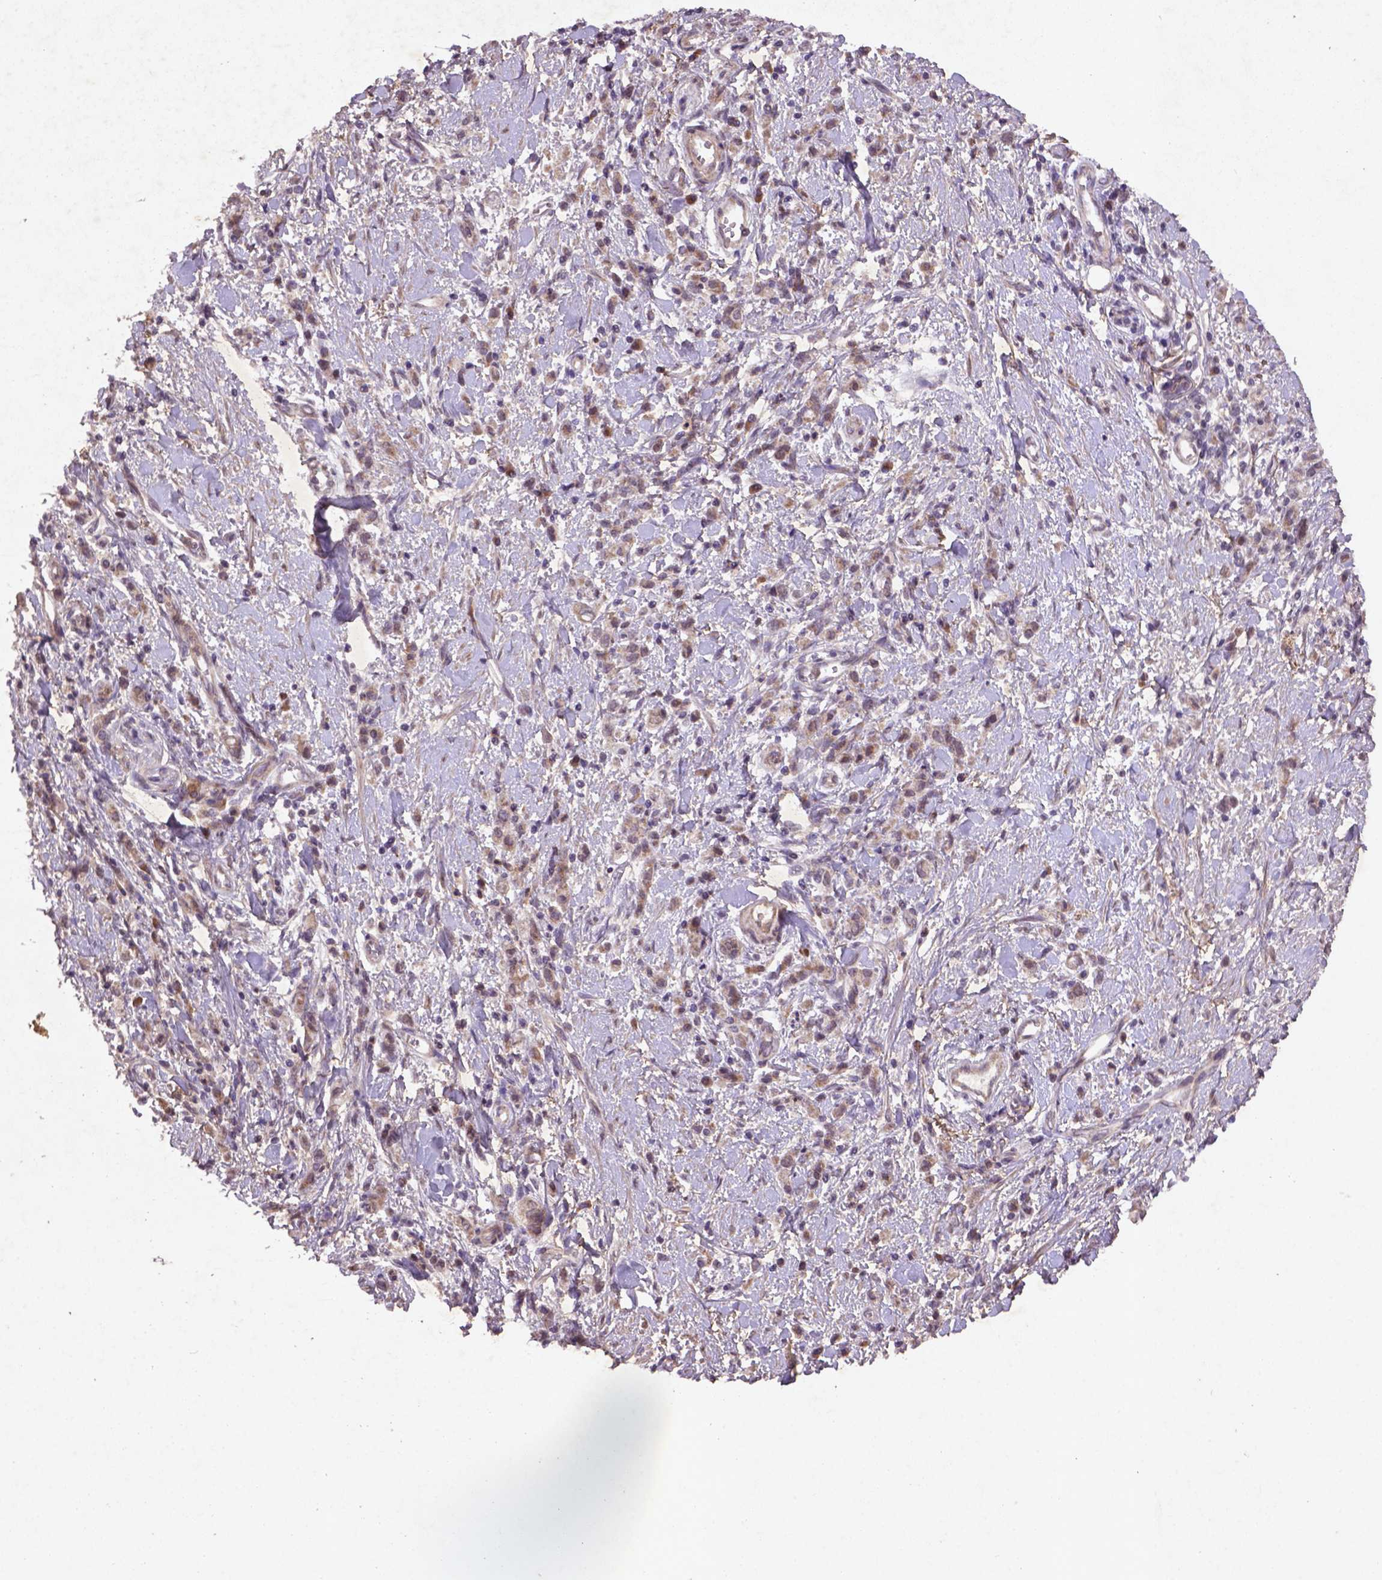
{"staining": {"intensity": "weak", "quantity": "25%-75%", "location": "cytoplasmic/membranous,nuclear"}, "tissue": "stomach cancer", "cell_type": "Tumor cells", "image_type": "cancer", "snomed": [{"axis": "morphology", "description": "Adenocarcinoma, NOS"}, {"axis": "topography", "description": "Stomach"}], "caption": "Immunohistochemistry (IHC) of adenocarcinoma (stomach) shows low levels of weak cytoplasmic/membranous and nuclear positivity in approximately 25%-75% of tumor cells.", "gene": "NIPAL2", "patient": {"sex": "male", "age": 77}}